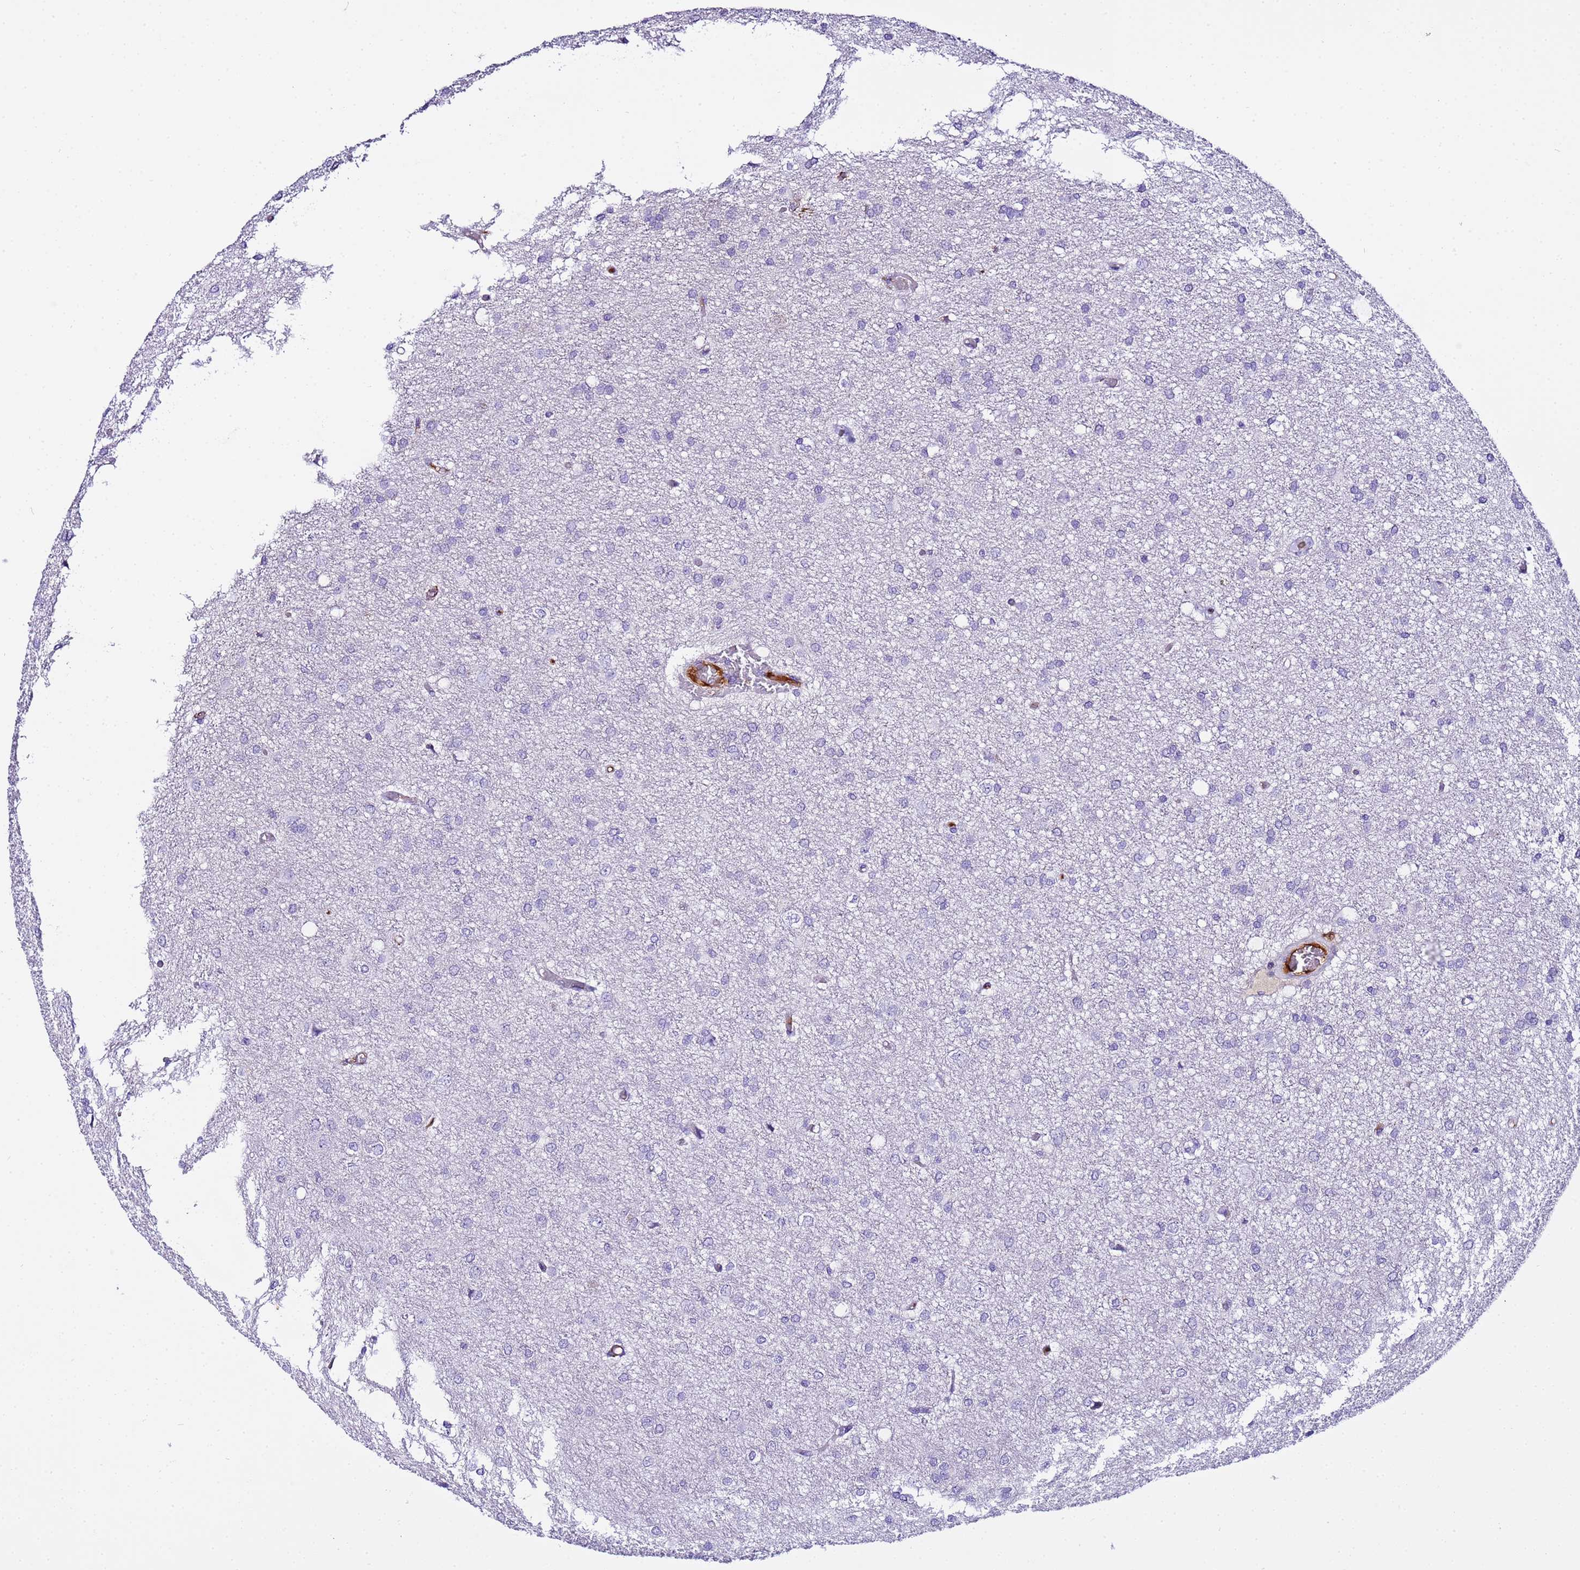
{"staining": {"intensity": "negative", "quantity": "none", "location": "none"}, "tissue": "glioma", "cell_type": "Tumor cells", "image_type": "cancer", "snomed": [{"axis": "morphology", "description": "Glioma, malignant, High grade"}, {"axis": "topography", "description": "Brain"}], "caption": "IHC micrograph of neoplastic tissue: human high-grade glioma (malignant) stained with DAB (3,3'-diaminobenzidine) shows no significant protein expression in tumor cells. Nuclei are stained in blue.", "gene": "CFHR2", "patient": {"sex": "female", "age": 50}}